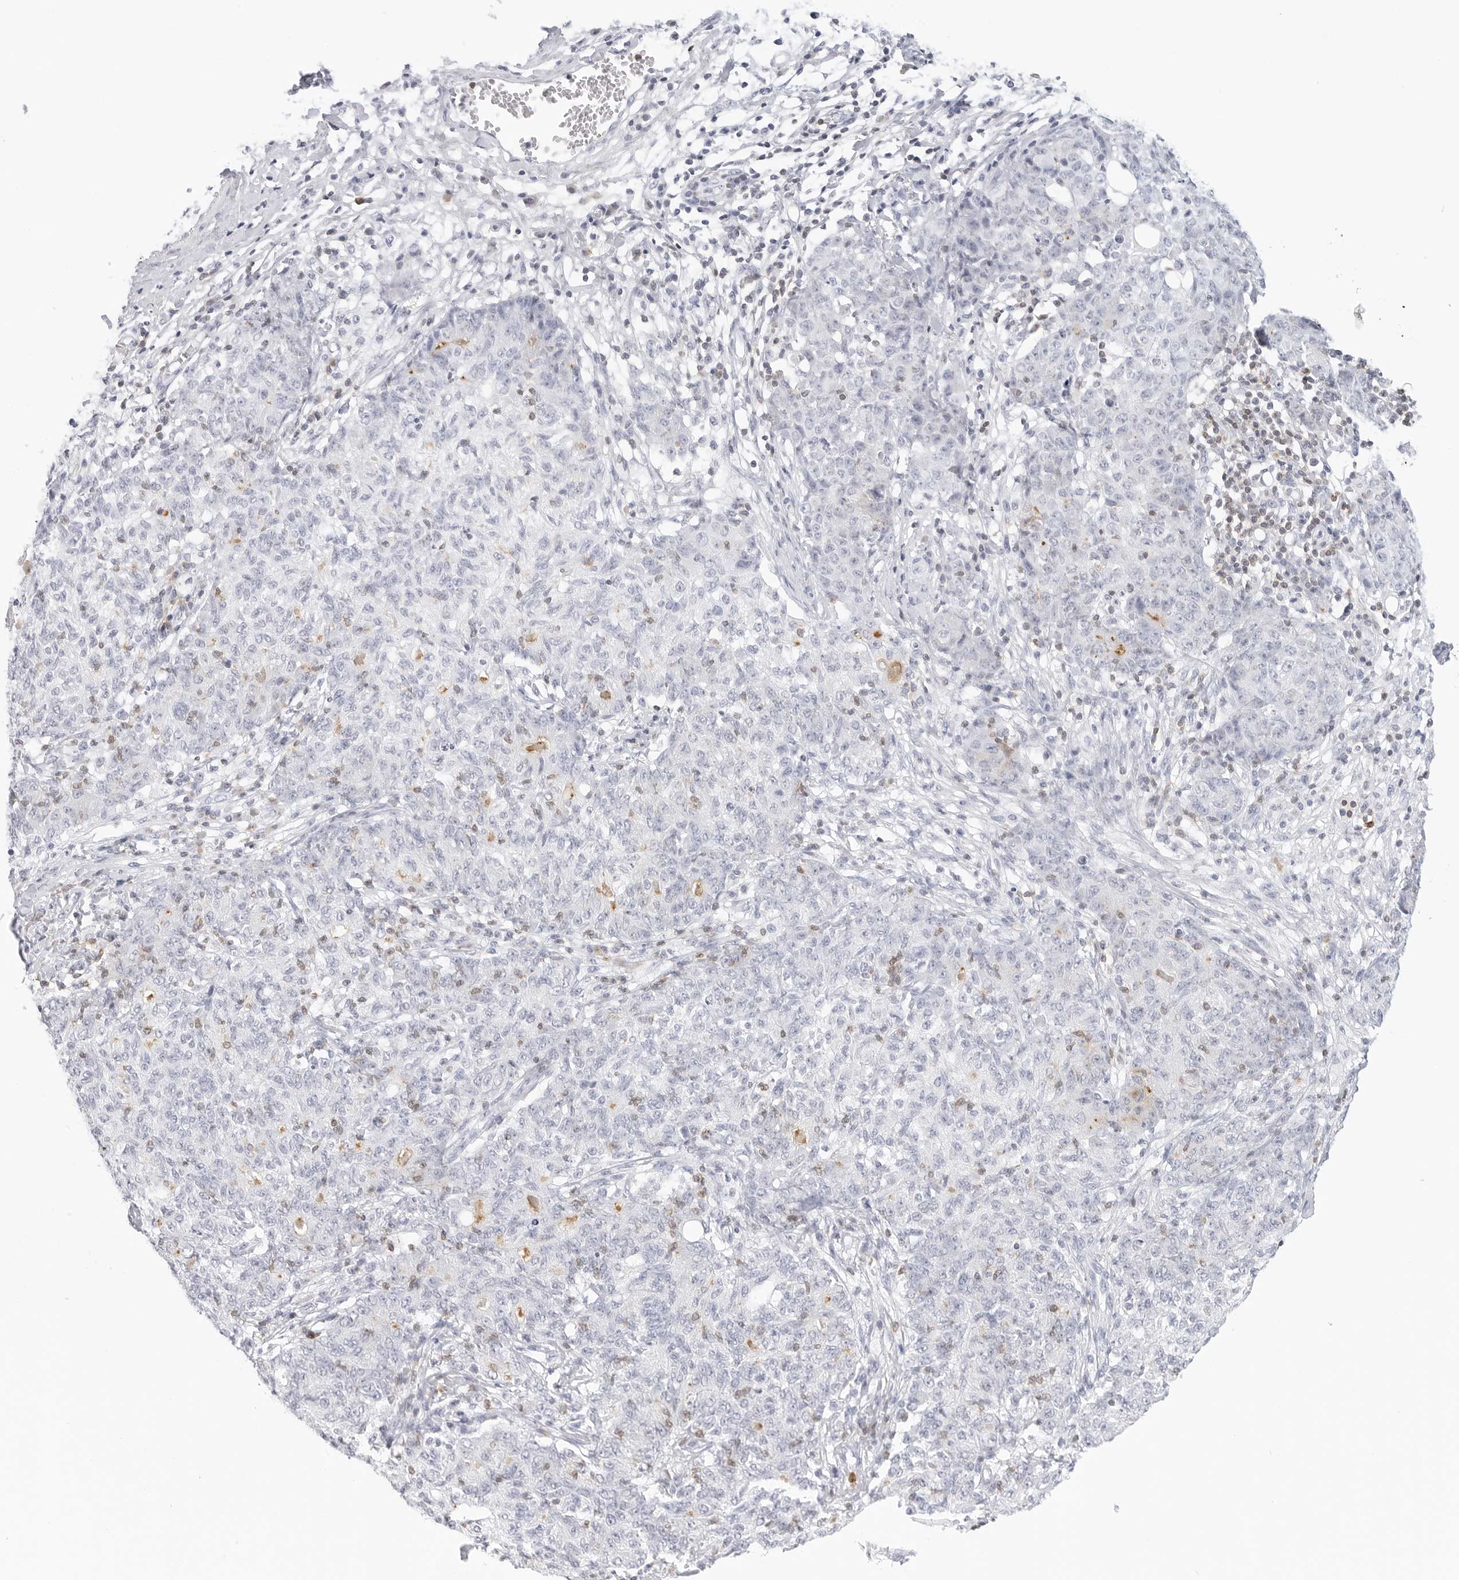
{"staining": {"intensity": "negative", "quantity": "none", "location": "none"}, "tissue": "ovarian cancer", "cell_type": "Tumor cells", "image_type": "cancer", "snomed": [{"axis": "morphology", "description": "Carcinoma, endometroid"}, {"axis": "topography", "description": "Ovary"}], "caption": "IHC of human ovarian endometroid carcinoma shows no expression in tumor cells.", "gene": "SLC9A3R1", "patient": {"sex": "female", "age": 42}}